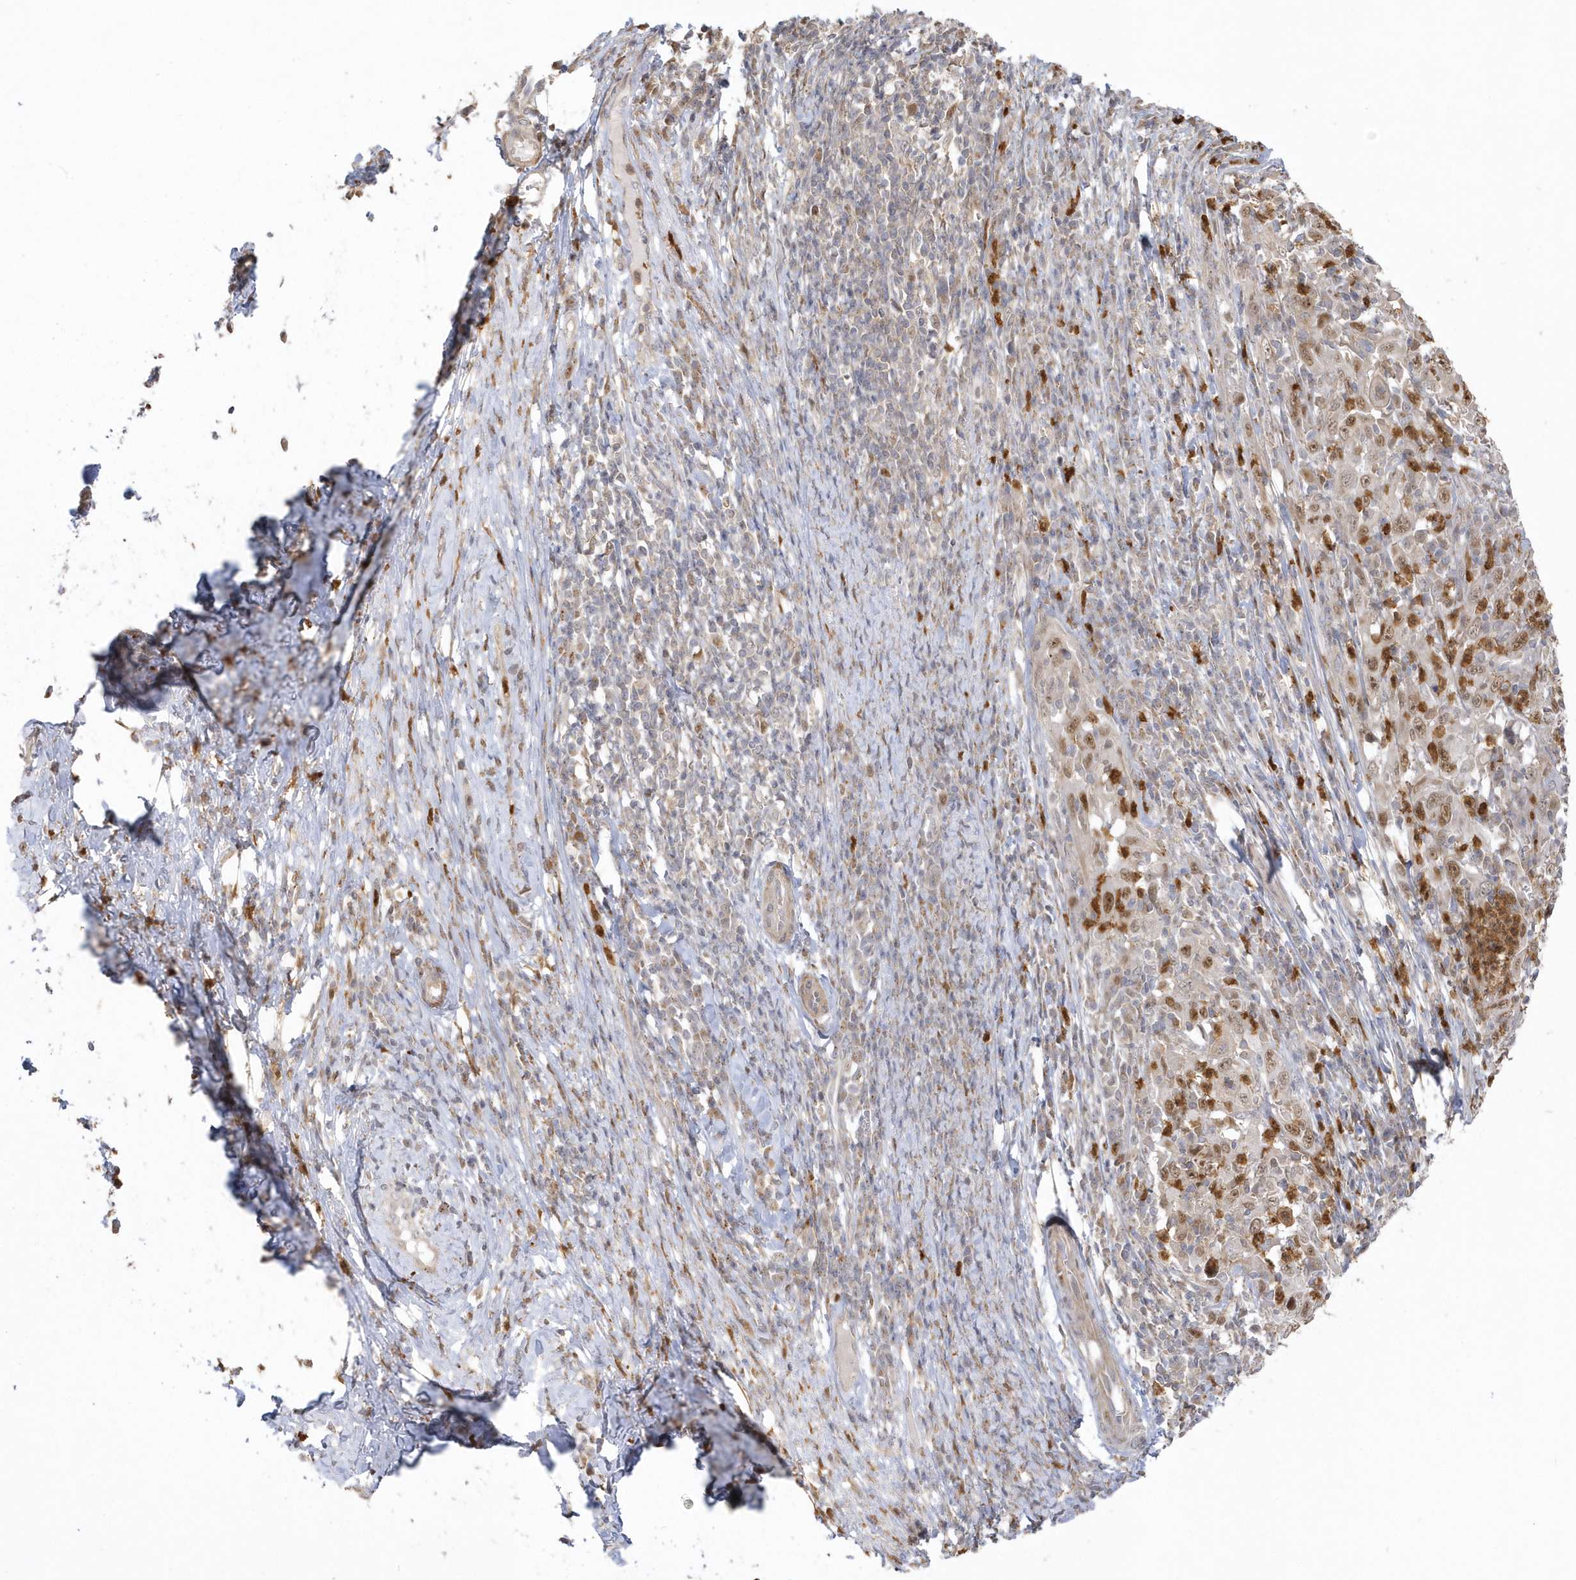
{"staining": {"intensity": "moderate", "quantity": ">75%", "location": "cytoplasmic/membranous"}, "tissue": "cervical cancer", "cell_type": "Tumor cells", "image_type": "cancer", "snomed": [{"axis": "morphology", "description": "Squamous cell carcinoma, NOS"}, {"axis": "topography", "description": "Cervix"}], "caption": "Cervical cancer stained for a protein displays moderate cytoplasmic/membranous positivity in tumor cells.", "gene": "NAF1", "patient": {"sex": "female", "age": 46}}